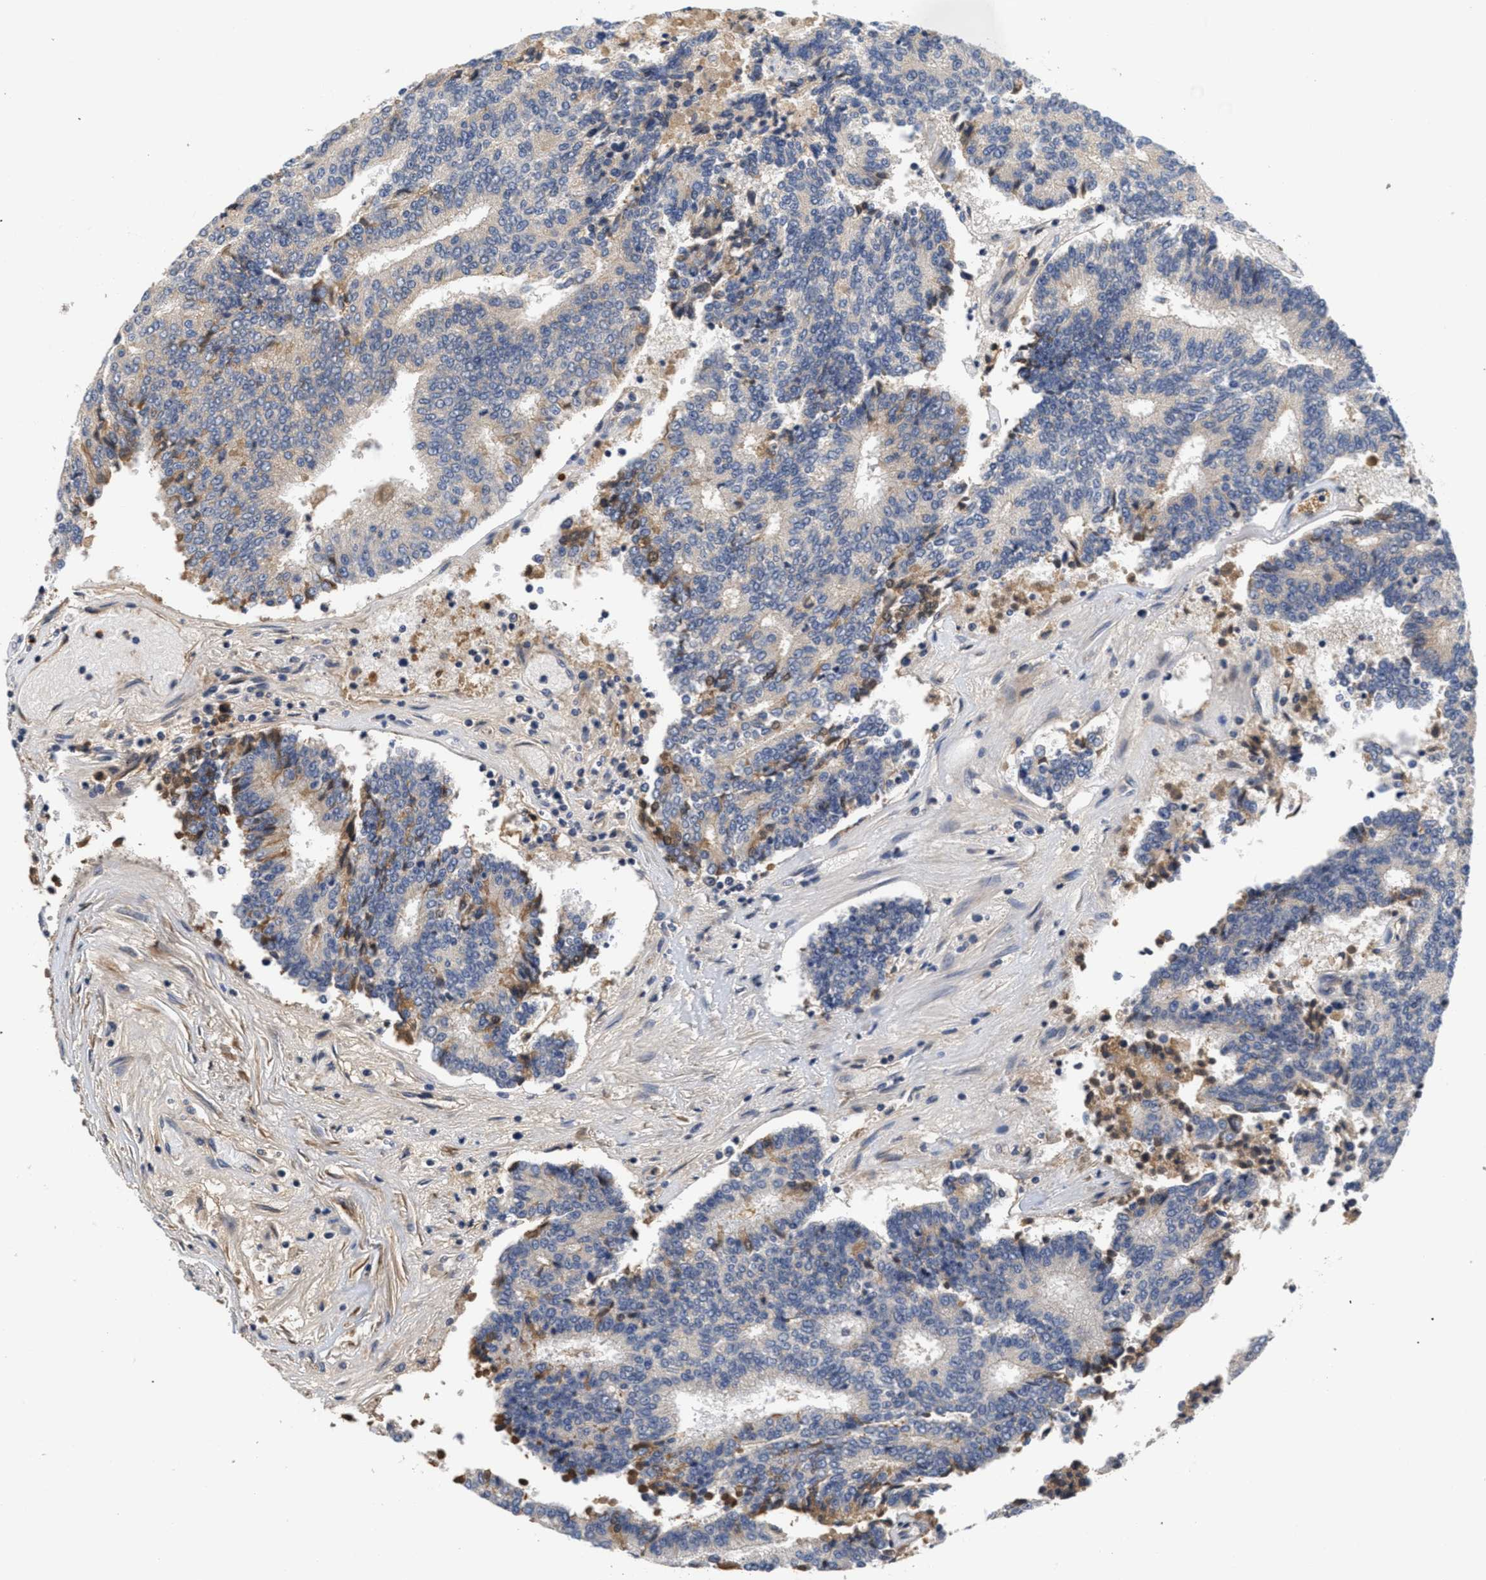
{"staining": {"intensity": "moderate", "quantity": "<25%", "location": "cytoplasmic/membranous"}, "tissue": "prostate cancer", "cell_type": "Tumor cells", "image_type": "cancer", "snomed": [{"axis": "morphology", "description": "Normal tissue, NOS"}, {"axis": "morphology", "description": "Adenocarcinoma, High grade"}, {"axis": "topography", "description": "Prostate"}, {"axis": "topography", "description": "Seminal veicle"}], "caption": "Immunohistochemistry (IHC) histopathology image of neoplastic tissue: human adenocarcinoma (high-grade) (prostate) stained using immunohistochemistry displays low levels of moderate protein expression localized specifically in the cytoplasmic/membranous of tumor cells, appearing as a cytoplasmic/membranous brown color.", "gene": "ANGPT1", "patient": {"sex": "male", "age": 55}}